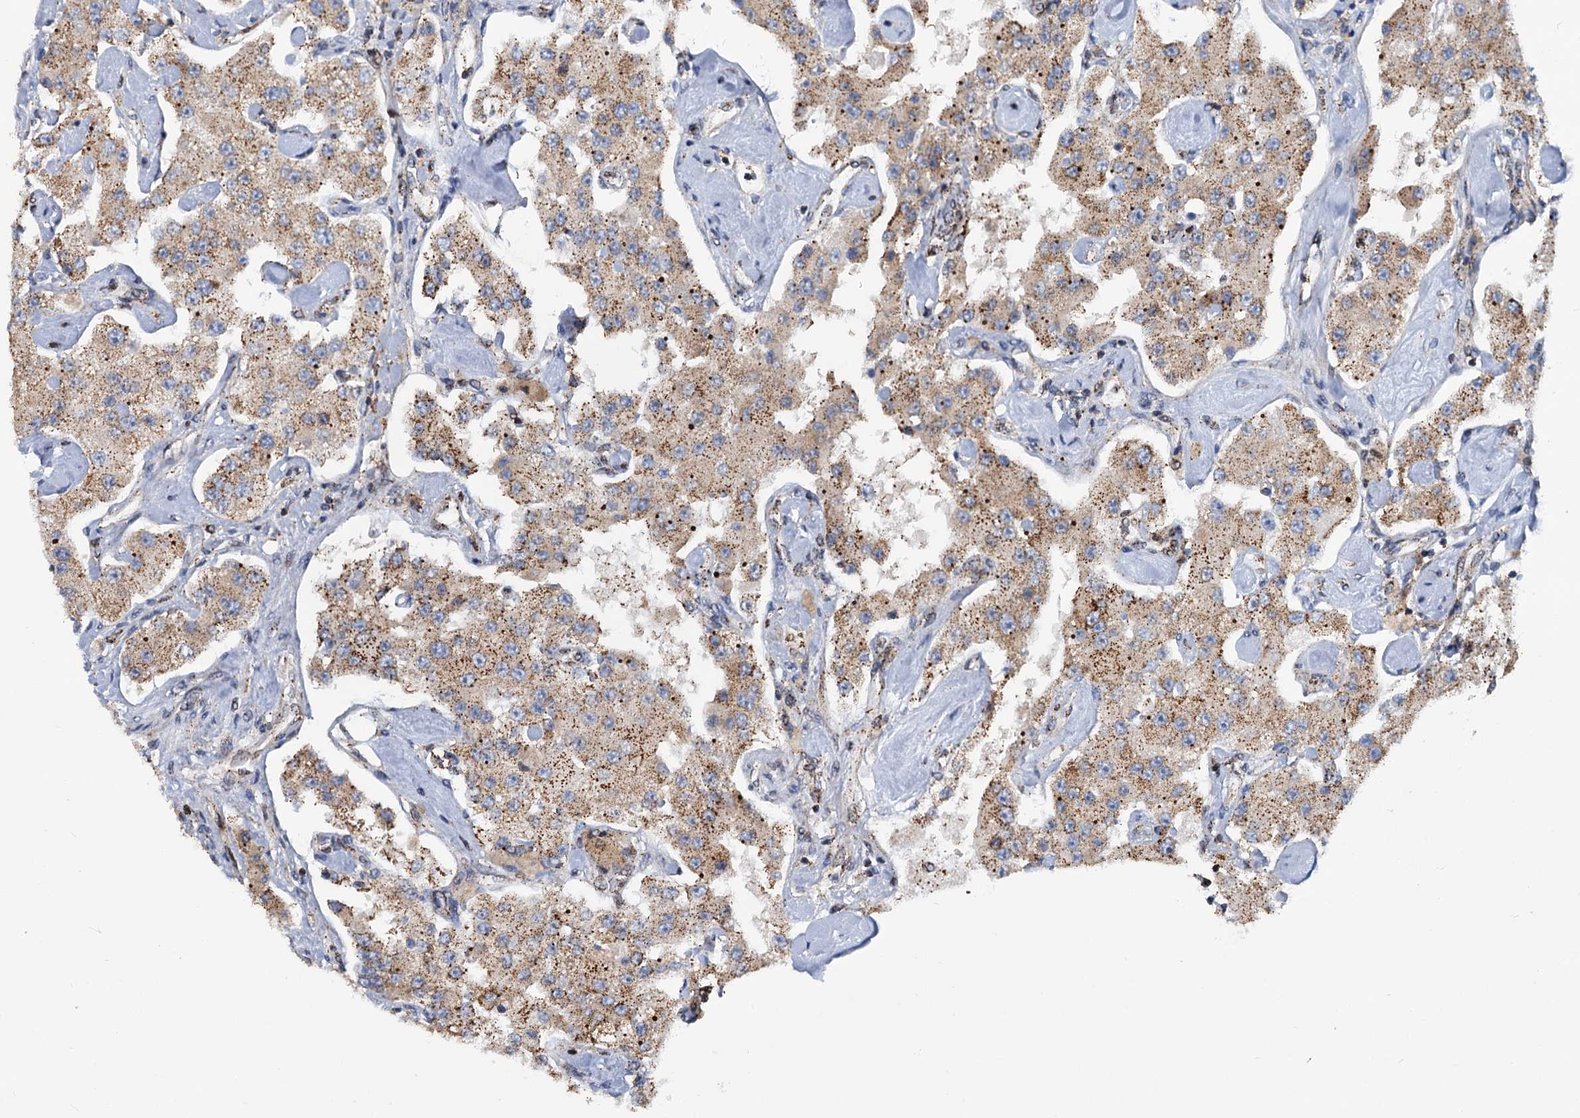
{"staining": {"intensity": "moderate", "quantity": ">75%", "location": "cytoplasmic/membranous"}, "tissue": "carcinoid", "cell_type": "Tumor cells", "image_type": "cancer", "snomed": [{"axis": "morphology", "description": "Carcinoid, malignant, NOS"}, {"axis": "topography", "description": "Pancreas"}], "caption": "DAB (3,3'-diaminobenzidine) immunohistochemical staining of carcinoid (malignant) displays moderate cytoplasmic/membranous protein positivity in about >75% of tumor cells. Using DAB (3,3'-diaminobenzidine) (brown) and hematoxylin (blue) stains, captured at high magnification using brightfield microscopy.", "gene": "SUPT20H", "patient": {"sex": "male", "age": 41}}